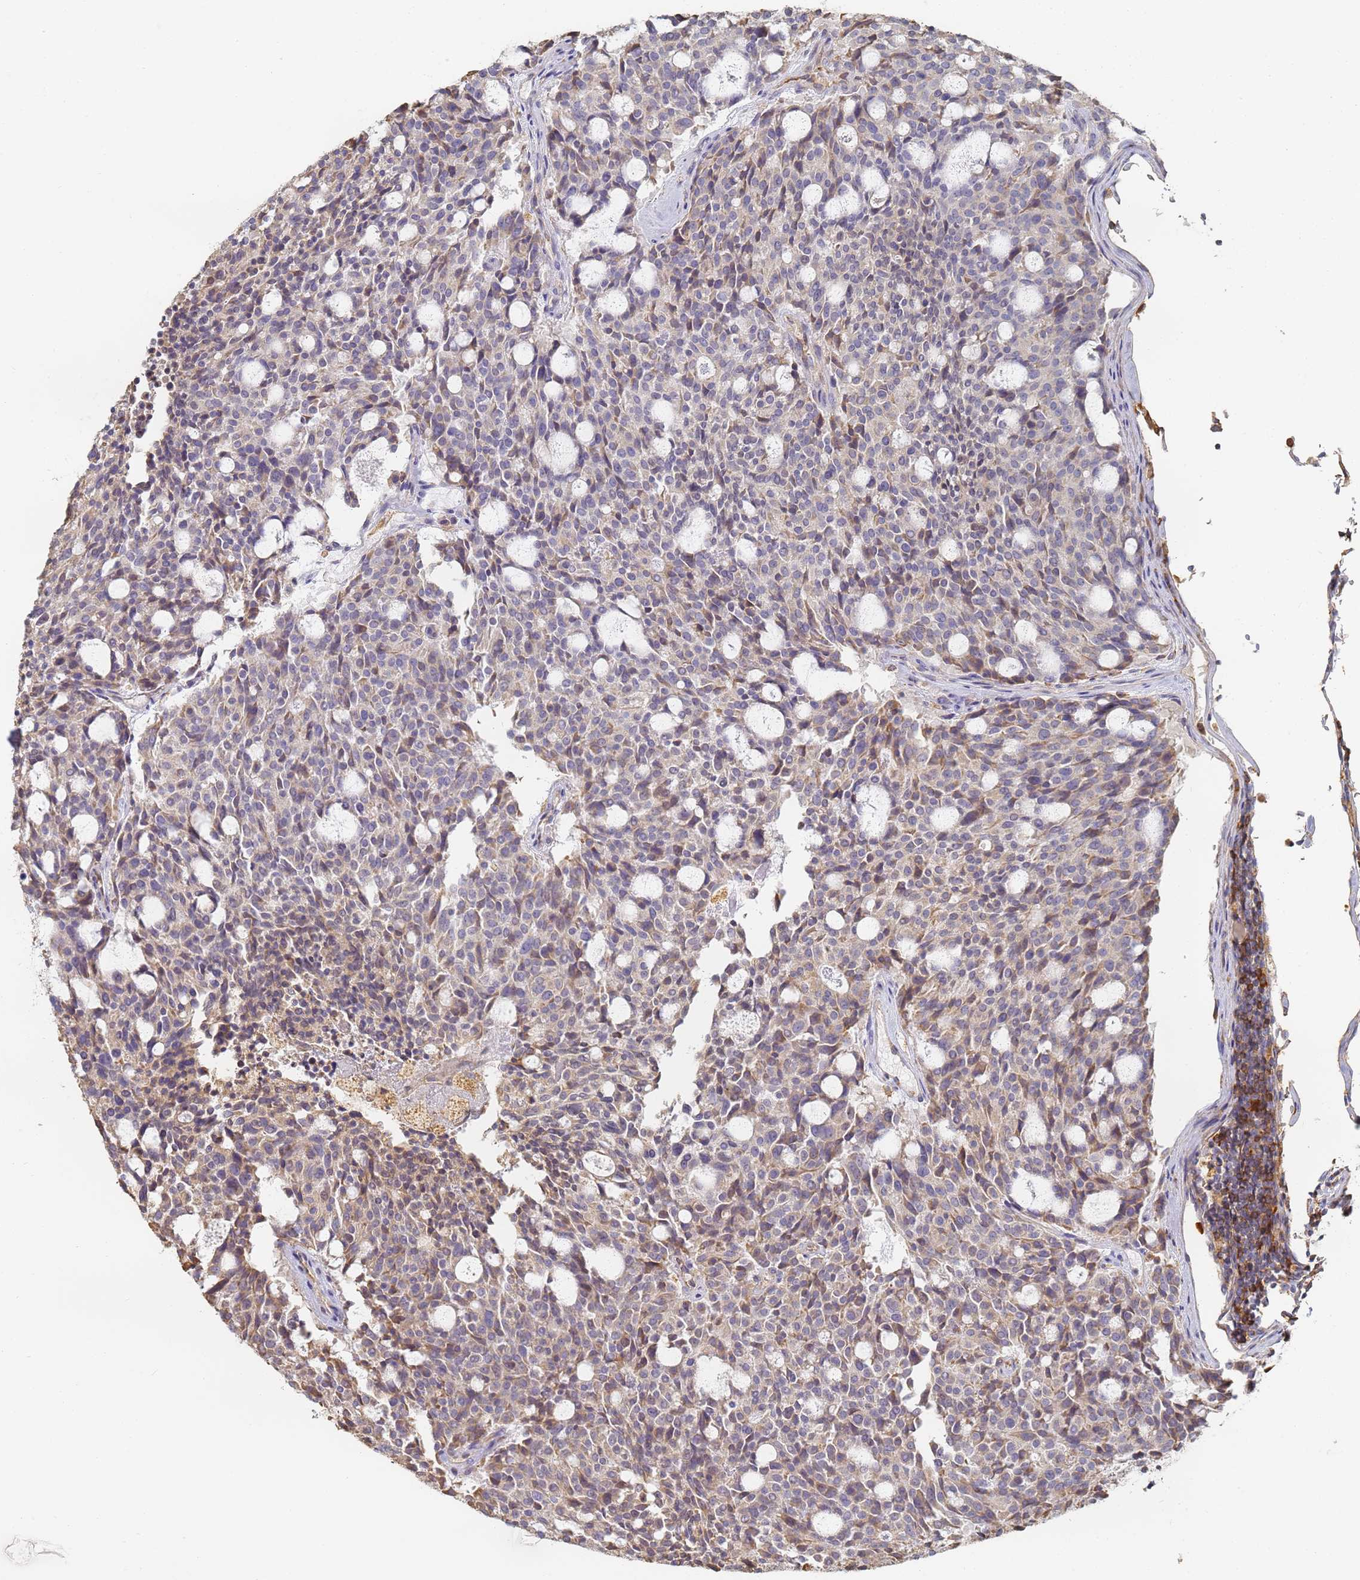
{"staining": {"intensity": "weak", "quantity": "<25%", "location": "cytoplasmic/membranous"}, "tissue": "carcinoid", "cell_type": "Tumor cells", "image_type": "cancer", "snomed": [{"axis": "morphology", "description": "Carcinoid, malignant, NOS"}, {"axis": "topography", "description": "Pancreas"}], "caption": "IHC of carcinoid exhibits no positivity in tumor cells.", "gene": "BIN2", "patient": {"sex": "female", "age": 54}}